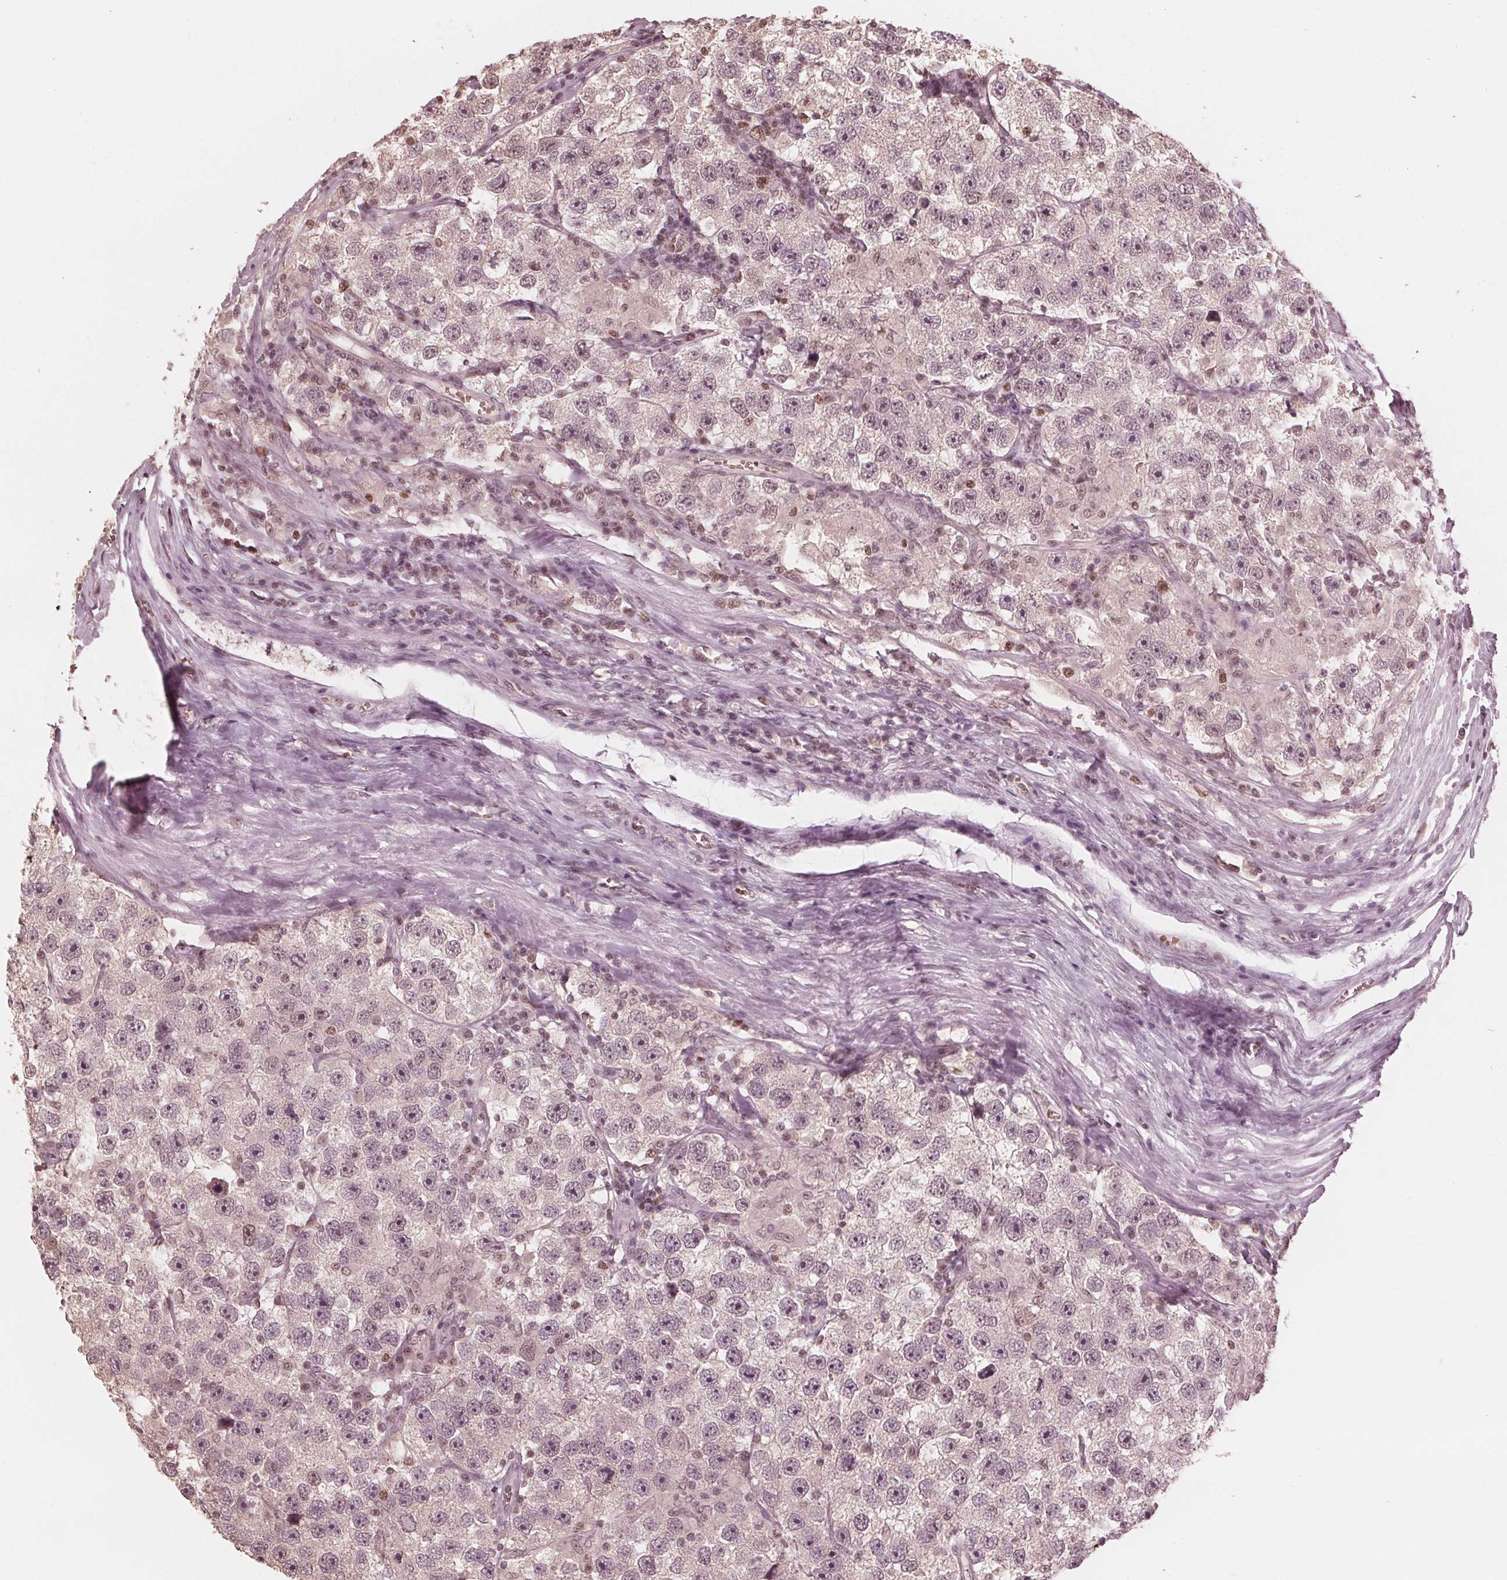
{"staining": {"intensity": "weak", "quantity": "25%-75%", "location": "nuclear"}, "tissue": "testis cancer", "cell_type": "Tumor cells", "image_type": "cancer", "snomed": [{"axis": "morphology", "description": "Seminoma, NOS"}, {"axis": "topography", "description": "Testis"}], "caption": "A high-resolution histopathology image shows immunohistochemistry (IHC) staining of seminoma (testis), which displays weak nuclear positivity in about 25%-75% of tumor cells.", "gene": "HIRIP3", "patient": {"sex": "male", "age": 26}}